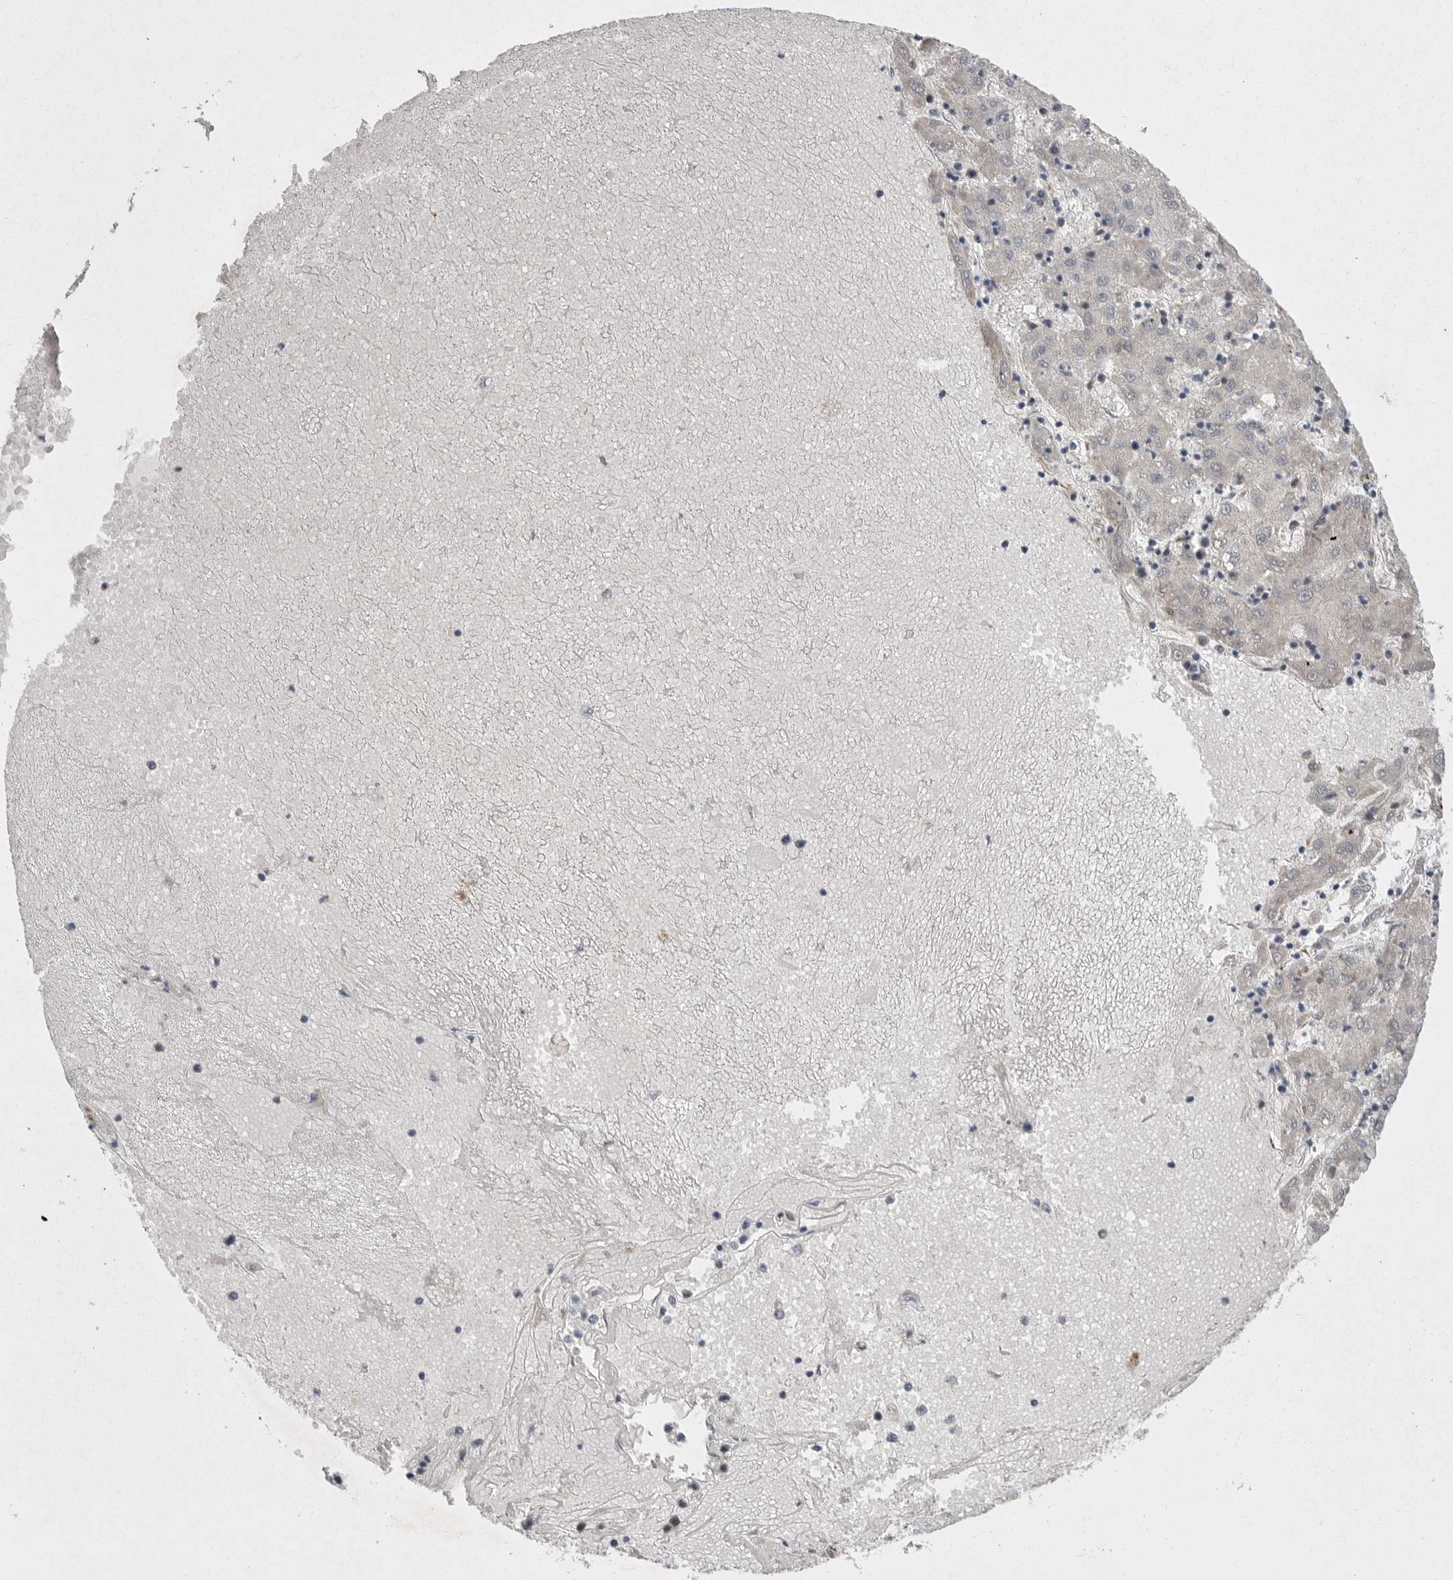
{"staining": {"intensity": "negative", "quantity": "none", "location": "none"}, "tissue": "liver cancer", "cell_type": "Tumor cells", "image_type": "cancer", "snomed": [{"axis": "morphology", "description": "Carcinoma, Hepatocellular, NOS"}, {"axis": "topography", "description": "Liver"}], "caption": "The photomicrograph reveals no significant expression in tumor cells of liver cancer. Brightfield microscopy of IHC stained with DAB (3,3'-diaminobenzidine) (brown) and hematoxylin (blue), captured at high magnification.", "gene": "CRP", "patient": {"sex": "male", "age": 72}}